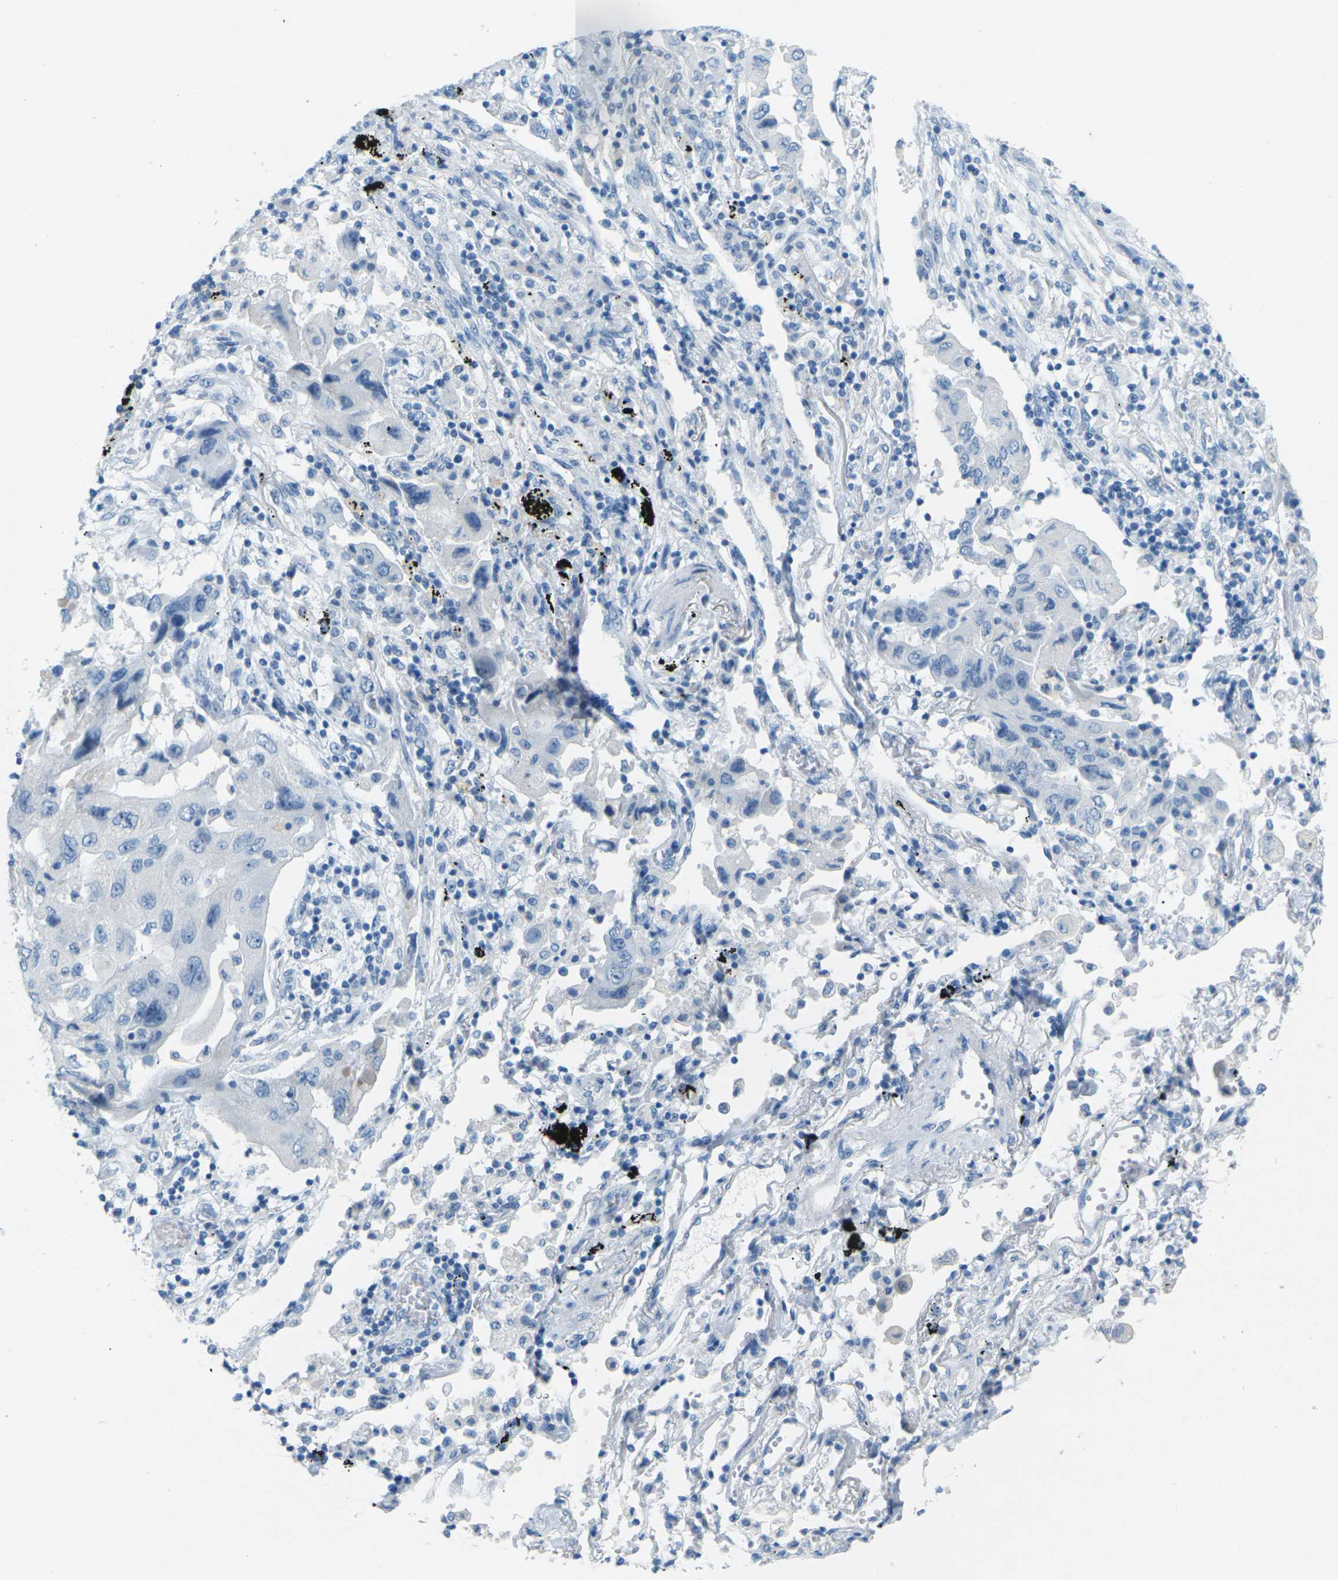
{"staining": {"intensity": "negative", "quantity": "none", "location": "none"}, "tissue": "lung cancer", "cell_type": "Tumor cells", "image_type": "cancer", "snomed": [{"axis": "morphology", "description": "Adenocarcinoma, NOS"}, {"axis": "topography", "description": "Lung"}], "caption": "A histopathology image of human adenocarcinoma (lung) is negative for staining in tumor cells.", "gene": "CDH16", "patient": {"sex": "female", "age": 65}}